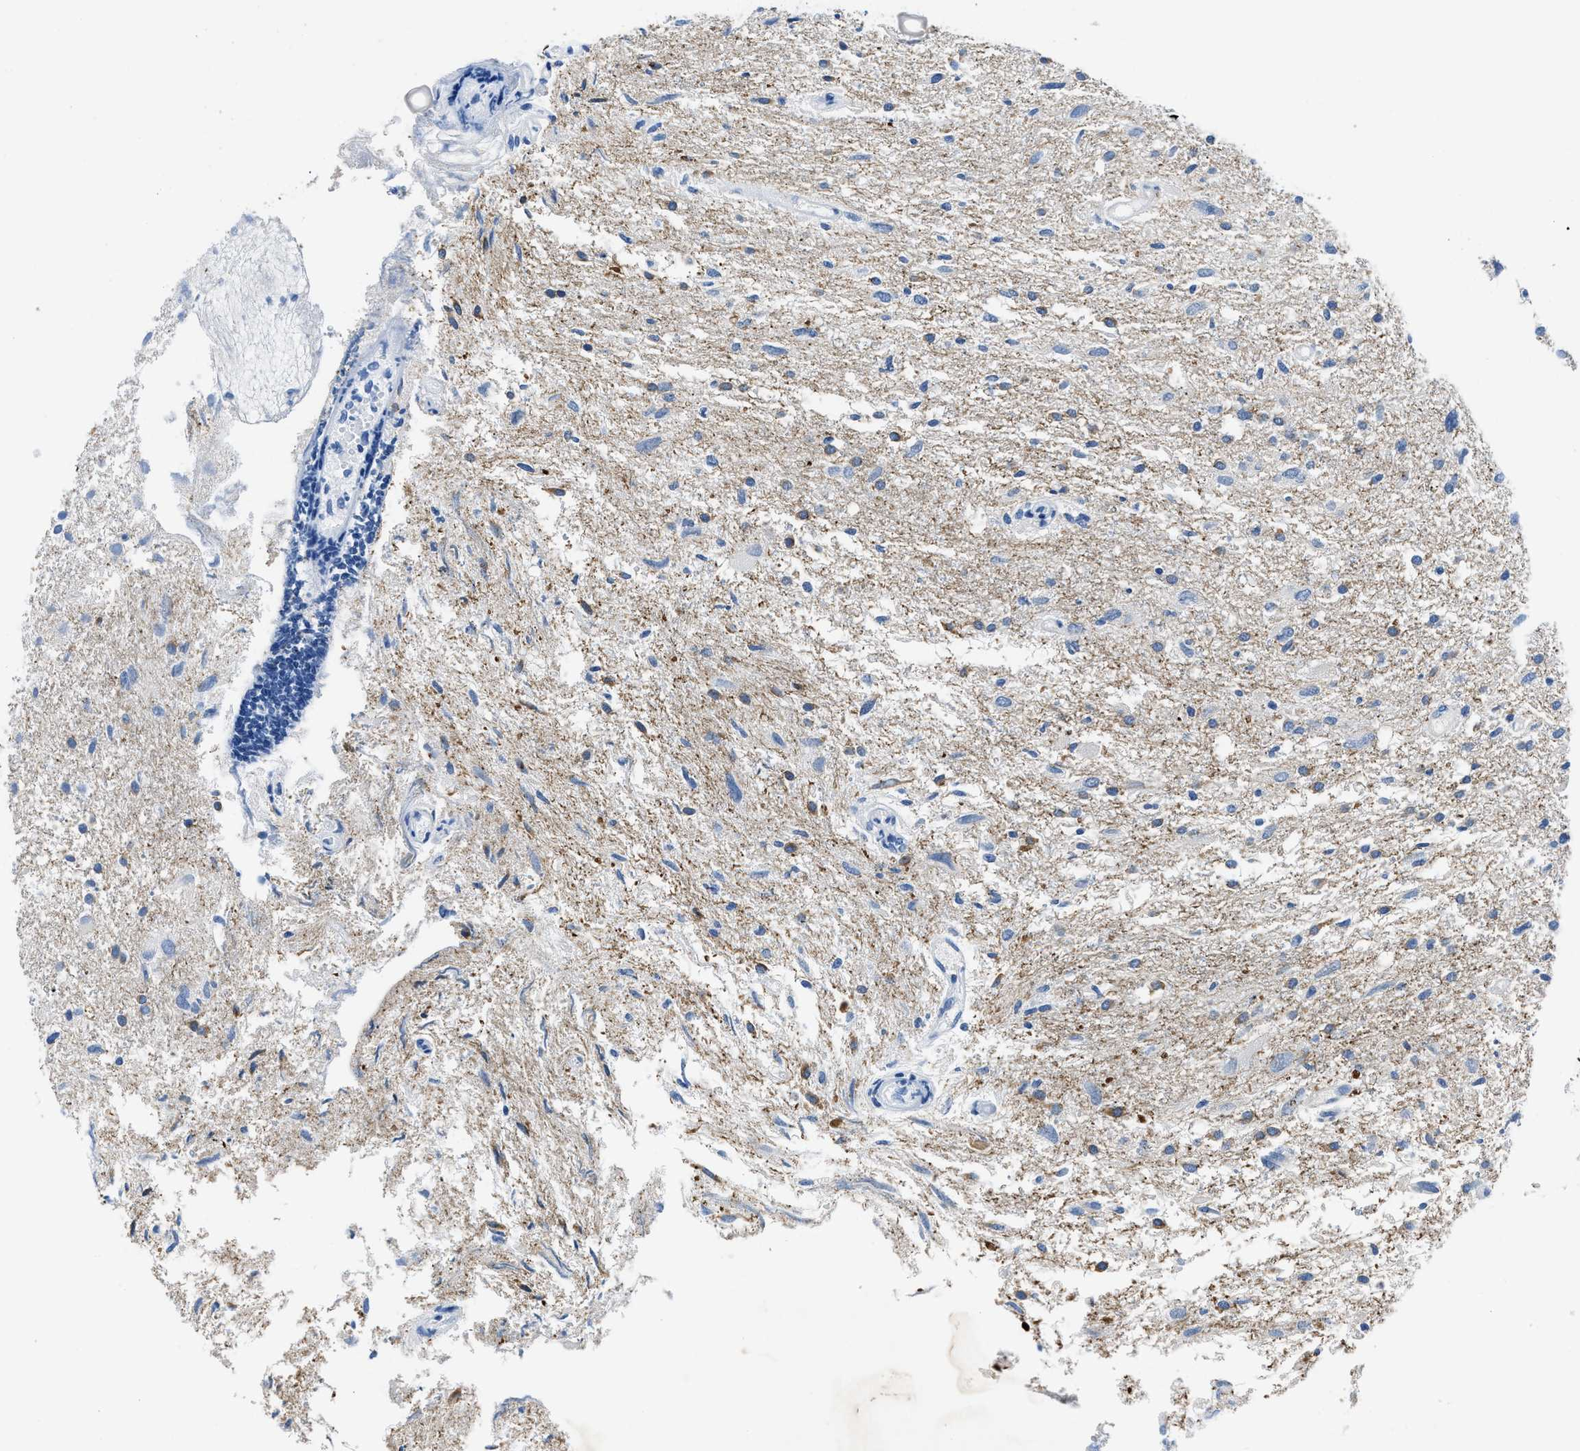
{"staining": {"intensity": "weak", "quantity": "<25%", "location": "cytoplasmic/membranous"}, "tissue": "glioma", "cell_type": "Tumor cells", "image_type": "cancer", "snomed": [{"axis": "morphology", "description": "Glioma, malignant, High grade"}, {"axis": "topography", "description": "Brain"}], "caption": "Histopathology image shows no protein expression in tumor cells of malignant glioma (high-grade) tissue.", "gene": "BNC2", "patient": {"sex": "female", "age": 59}}